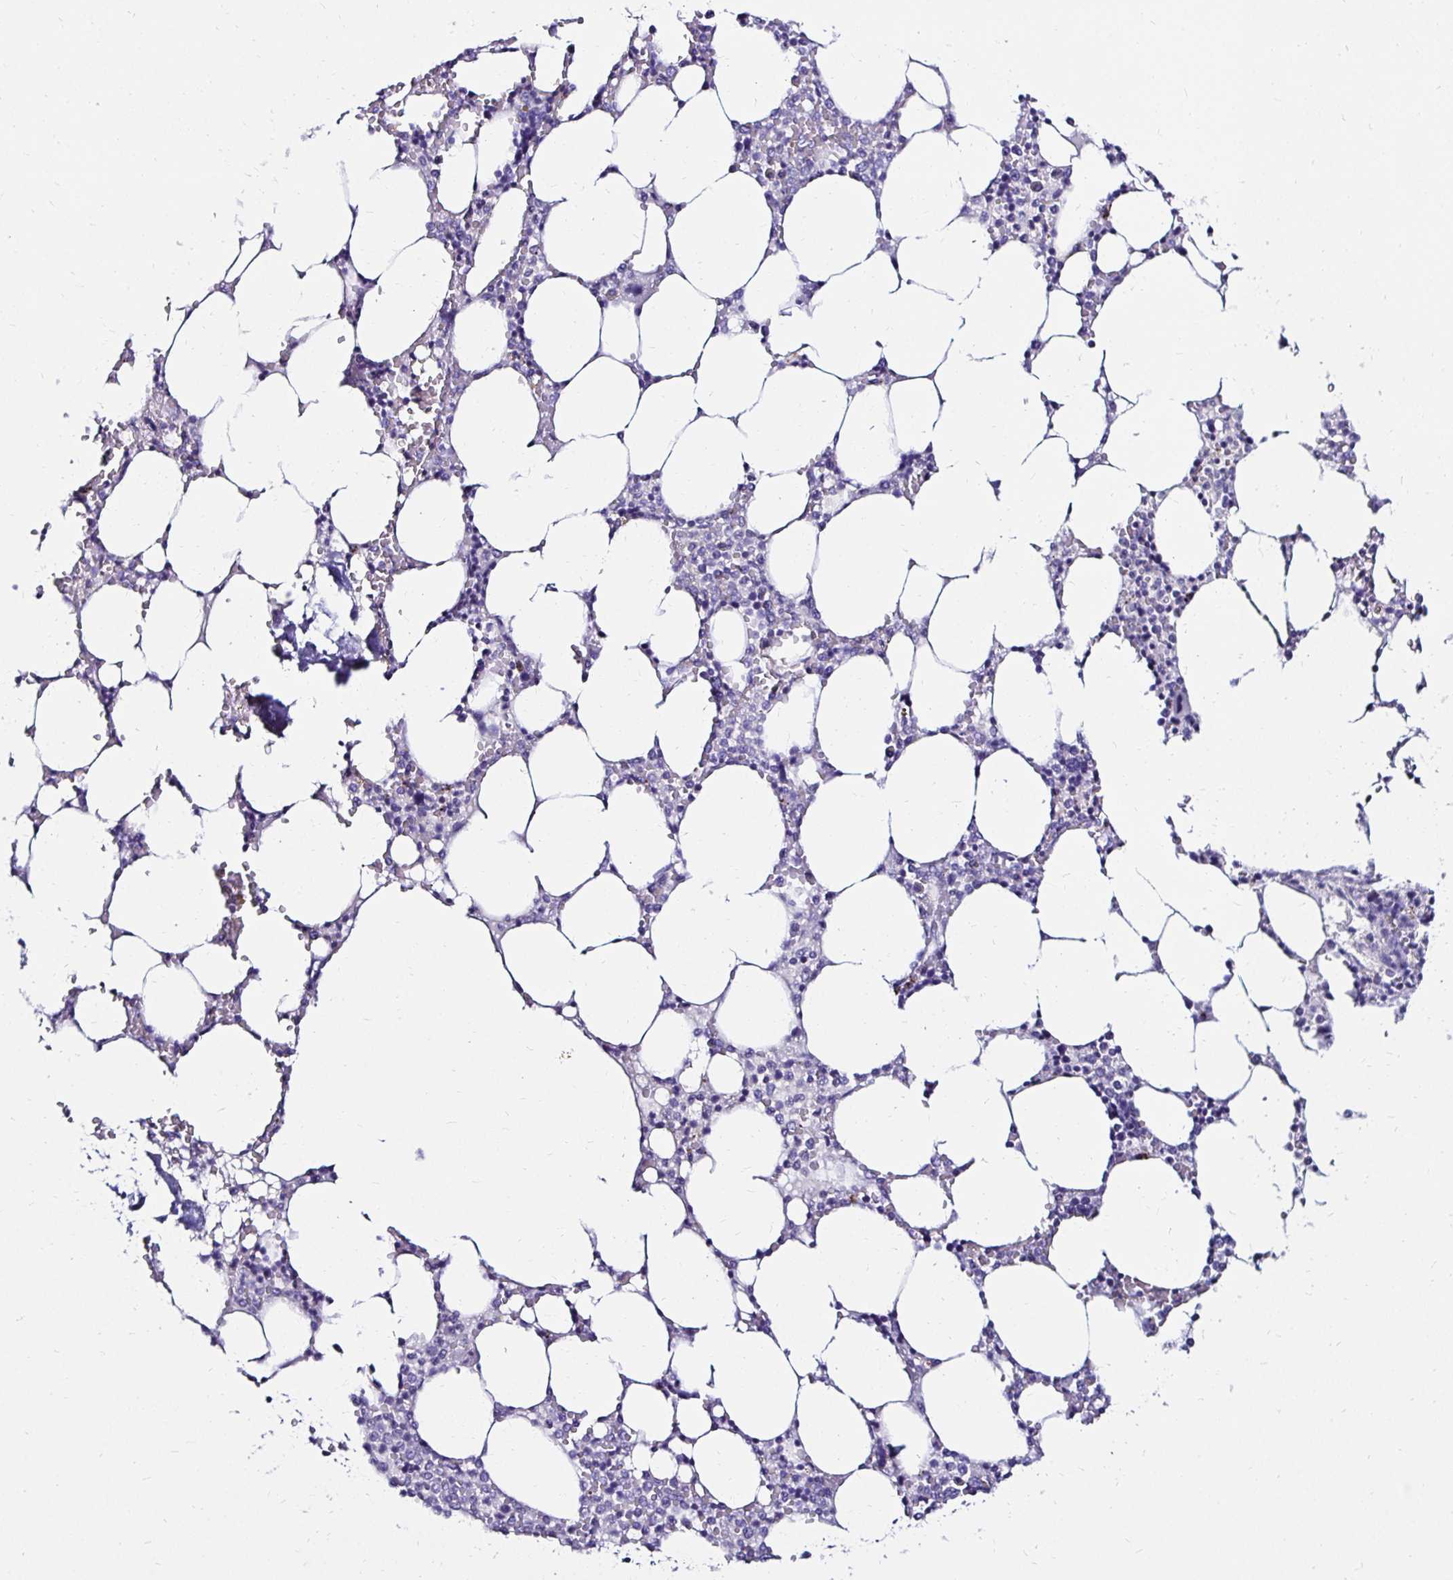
{"staining": {"intensity": "negative", "quantity": "none", "location": "none"}, "tissue": "bone marrow", "cell_type": "Hematopoietic cells", "image_type": "normal", "snomed": [{"axis": "morphology", "description": "Normal tissue, NOS"}, {"axis": "topography", "description": "Bone marrow"}], "caption": "Immunohistochemistry image of benign bone marrow: human bone marrow stained with DAB (3,3'-diaminobenzidine) displays no significant protein staining in hematopoietic cells. The staining is performed using DAB brown chromogen with nuclei counter-stained in using hematoxylin.", "gene": "KCNT1", "patient": {"sex": "male", "age": 64}}